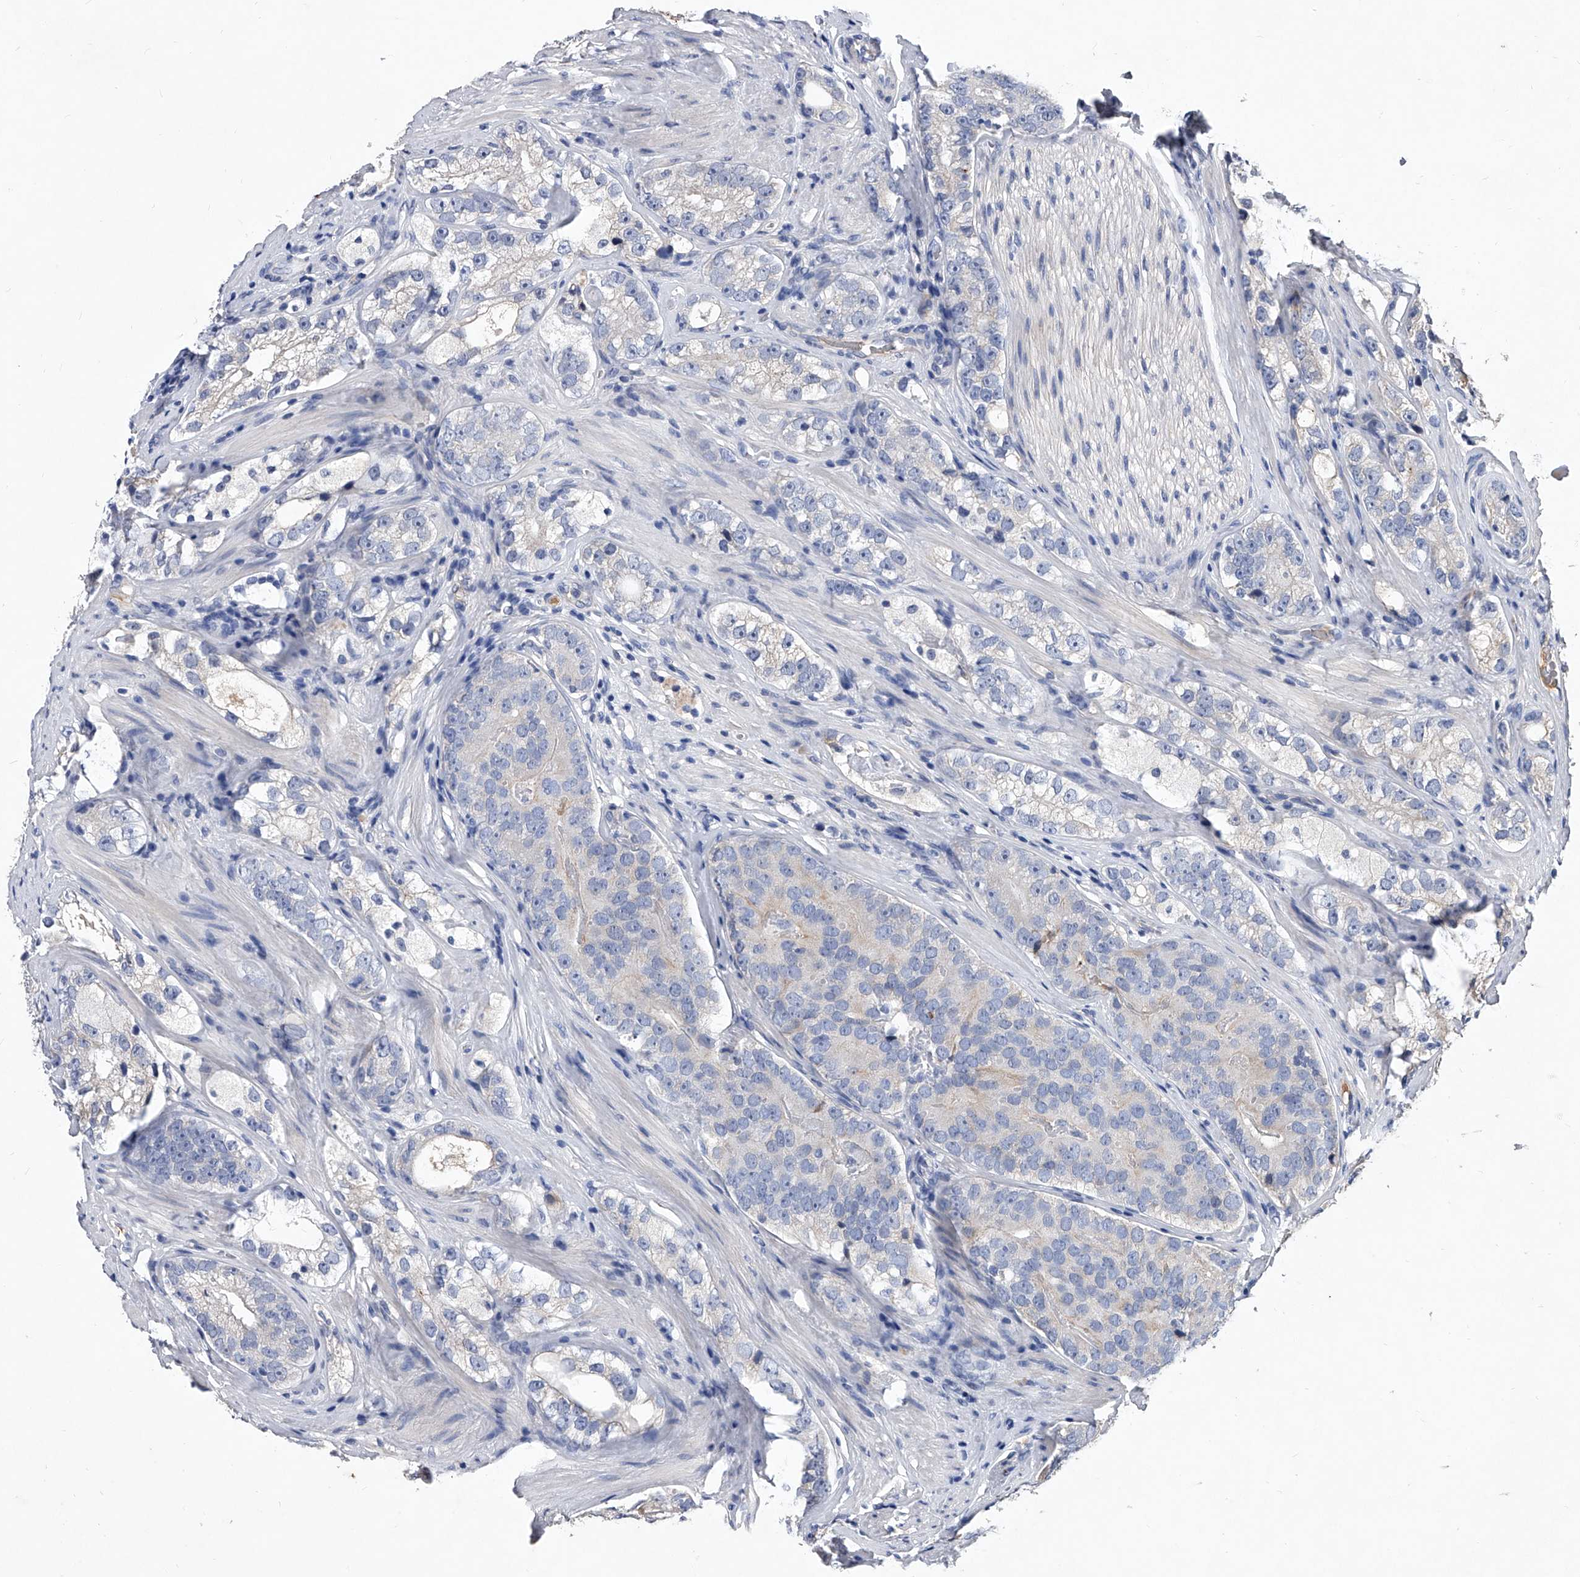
{"staining": {"intensity": "negative", "quantity": "none", "location": "none"}, "tissue": "prostate cancer", "cell_type": "Tumor cells", "image_type": "cancer", "snomed": [{"axis": "morphology", "description": "Adenocarcinoma, High grade"}, {"axis": "topography", "description": "Prostate"}], "caption": "Immunohistochemical staining of prostate cancer exhibits no significant positivity in tumor cells.", "gene": "C5", "patient": {"sex": "male", "age": 56}}